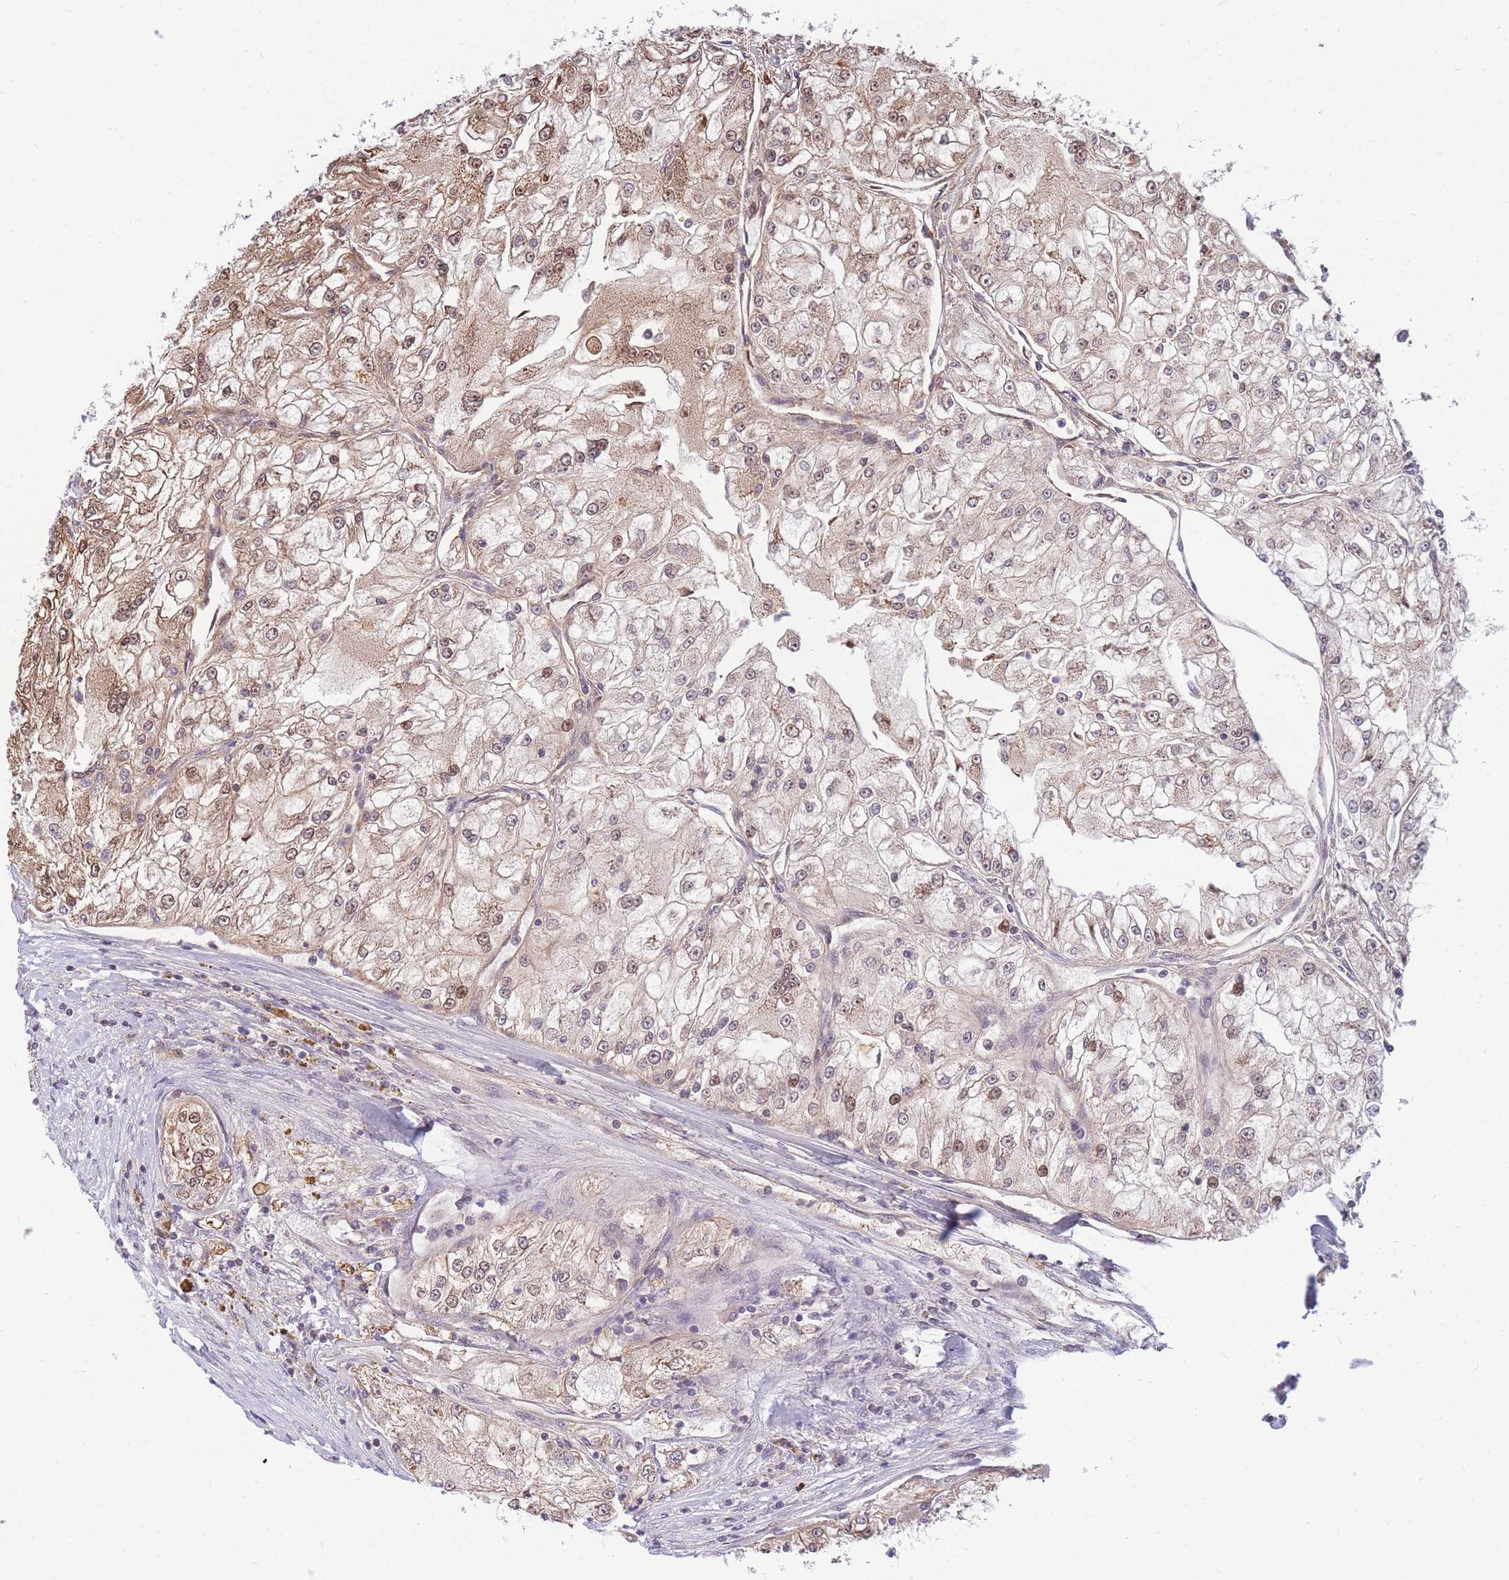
{"staining": {"intensity": "moderate", "quantity": ">75%", "location": "cytoplasmic/membranous,nuclear"}, "tissue": "renal cancer", "cell_type": "Tumor cells", "image_type": "cancer", "snomed": [{"axis": "morphology", "description": "Adenocarcinoma, NOS"}, {"axis": "topography", "description": "Kidney"}], "caption": "IHC of renal adenocarcinoma reveals medium levels of moderate cytoplasmic/membranous and nuclear staining in about >75% of tumor cells.", "gene": "CRACD", "patient": {"sex": "female", "age": 72}}